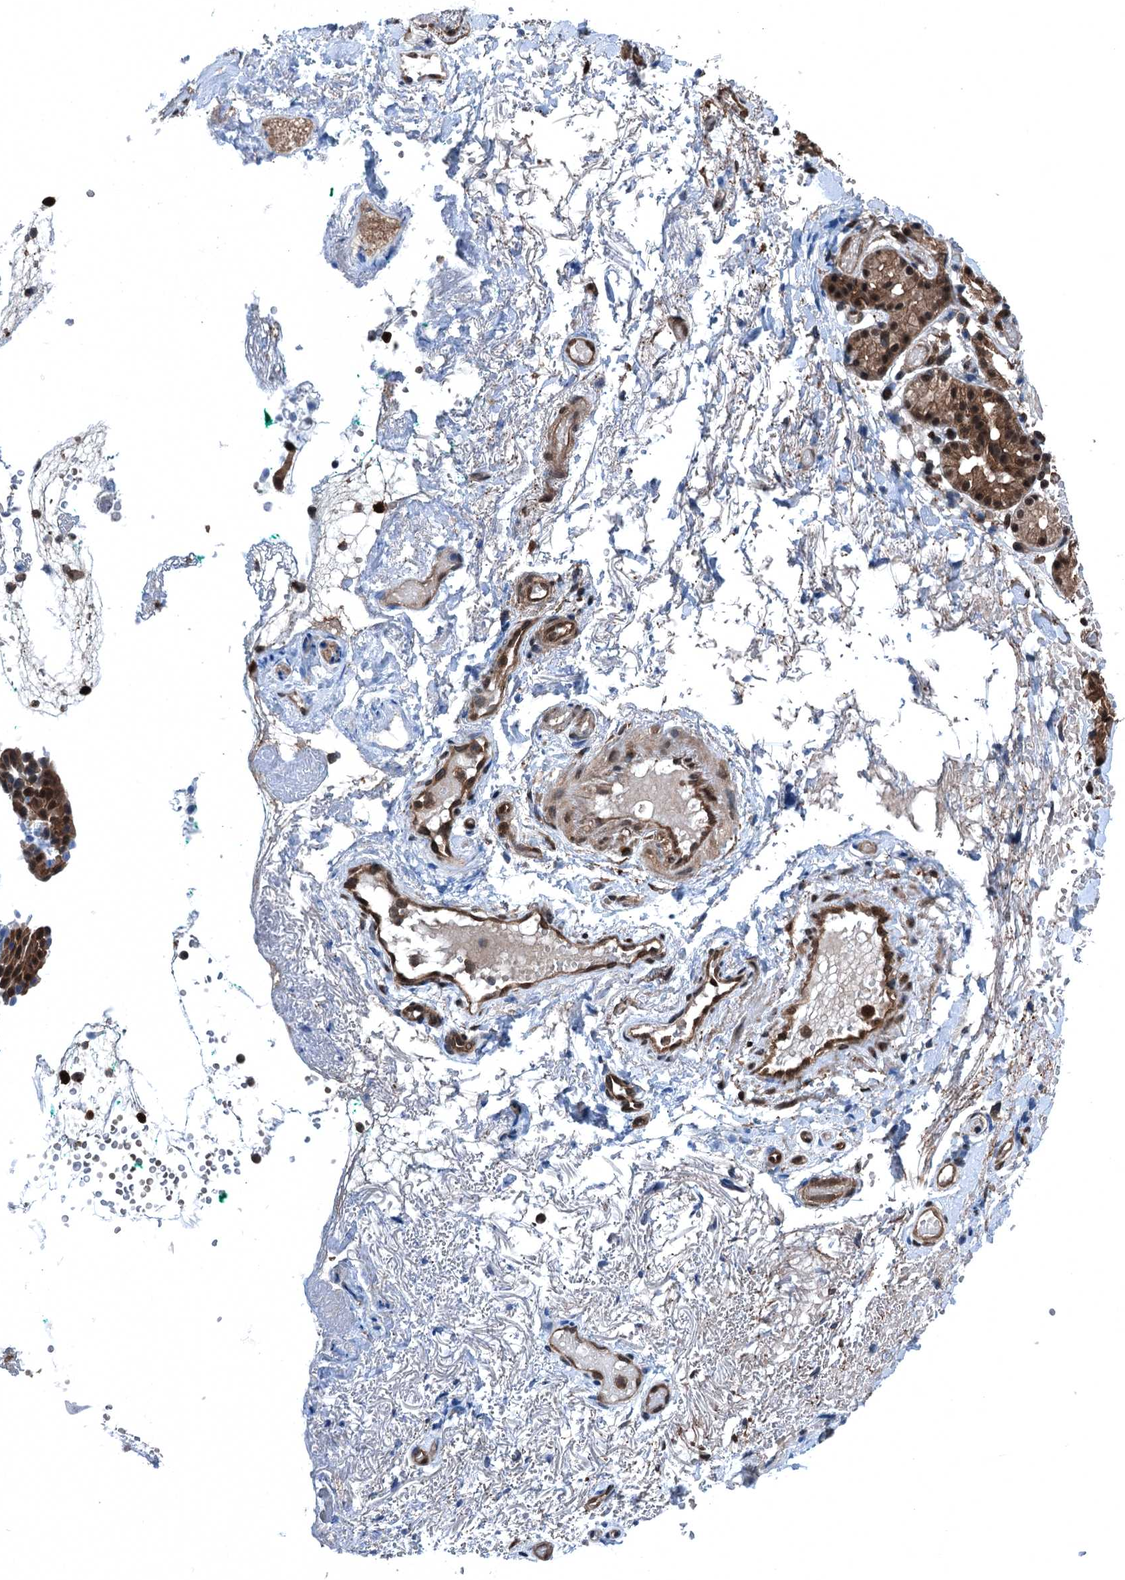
{"staining": {"intensity": "negative", "quantity": "none", "location": "none"}, "tissue": "adipose tissue", "cell_type": "Adipocytes", "image_type": "normal", "snomed": [{"axis": "morphology", "description": "Normal tissue, NOS"}, {"axis": "morphology", "description": "Basal cell carcinoma"}, {"axis": "topography", "description": "Cartilage tissue"}, {"axis": "topography", "description": "Nasopharynx"}, {"axis": "topography", "description": "Oral tissue"}], "caption": "There is no significant expression in adipocytes of adipose tissue. (Immunohistochemistry (ihc), brightfield microscopy, high magnification).", "gene": "RNH1", "patient": {"sex": "female", "age": 77}}